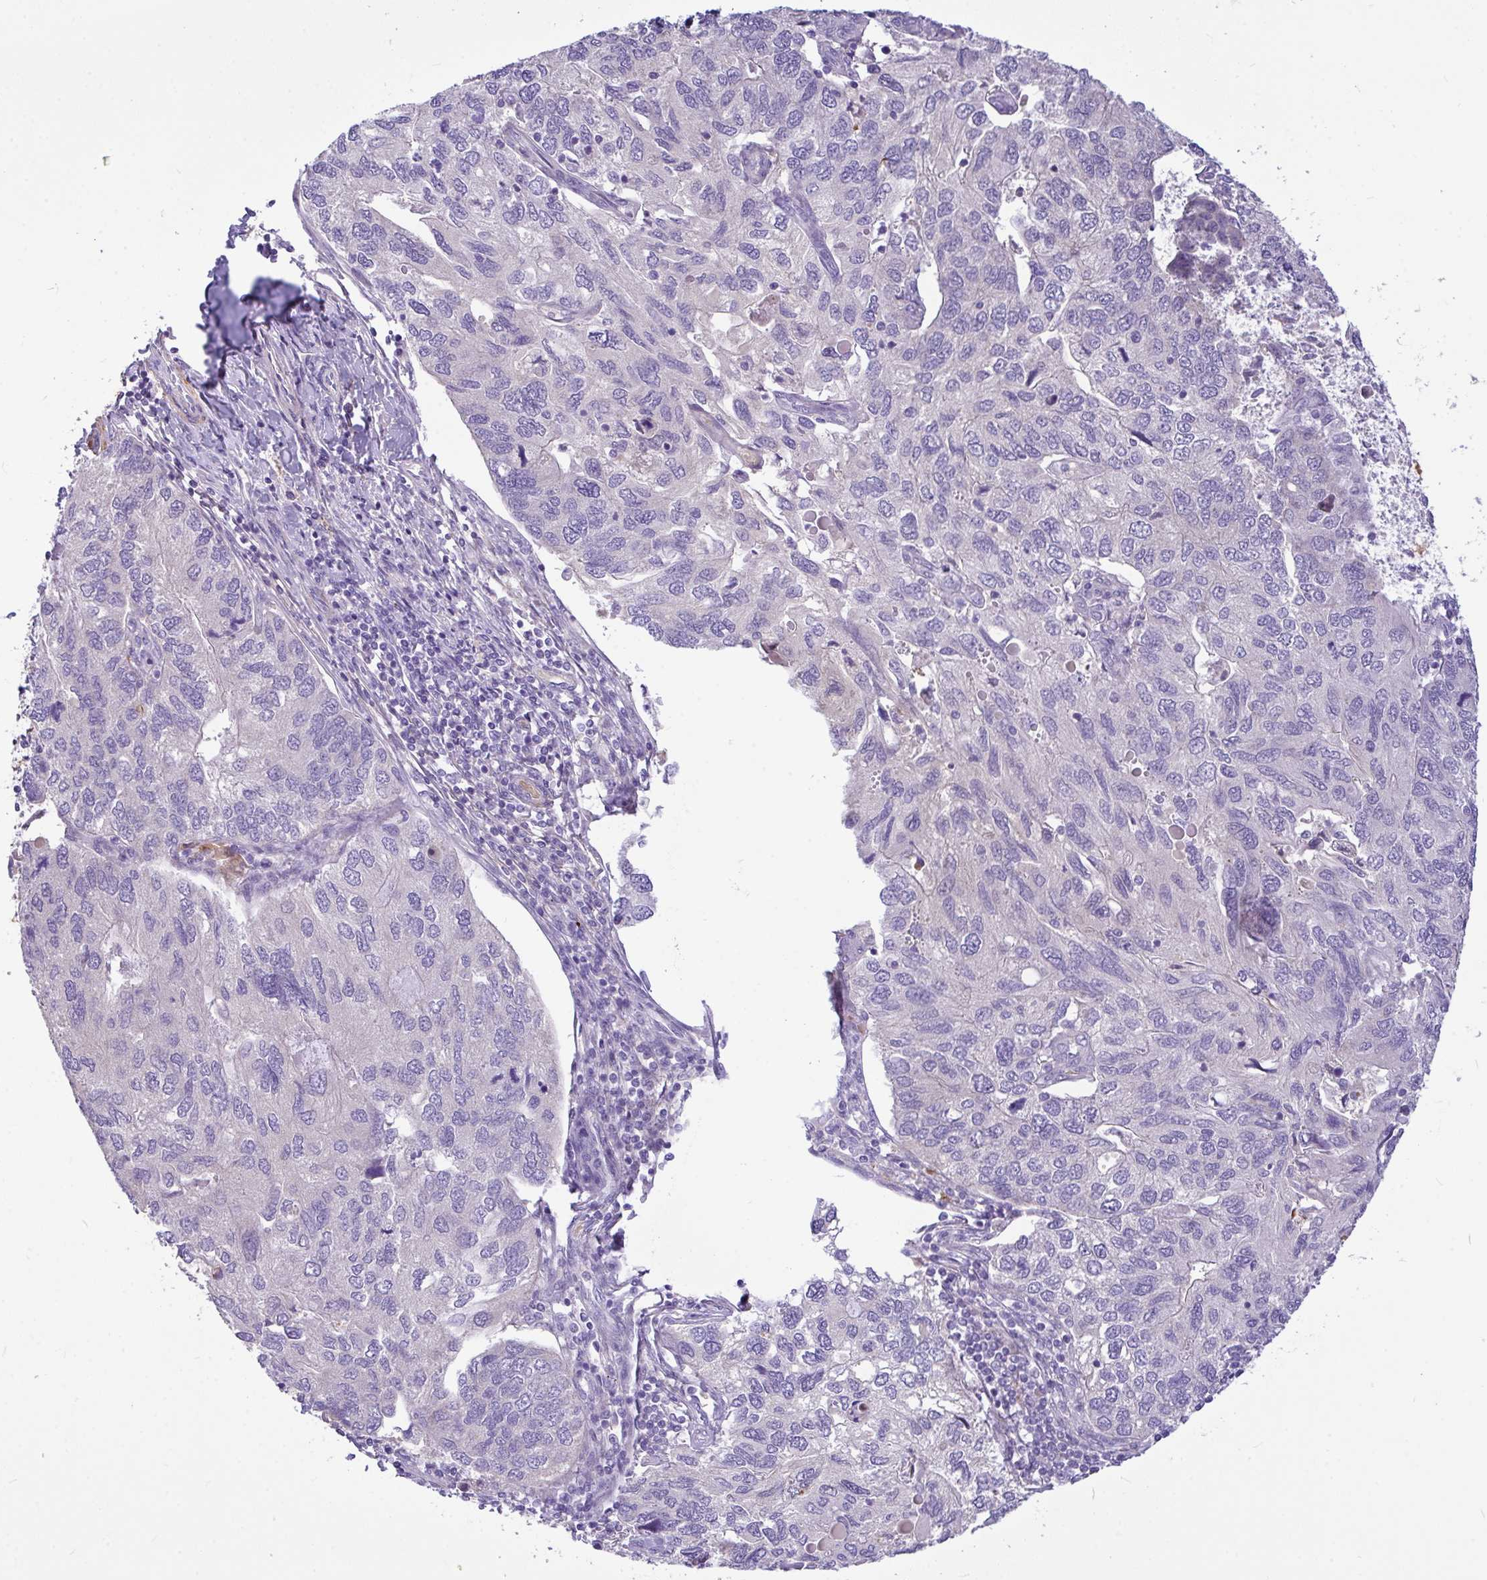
{"staining": {"intensity": "negative", "quantity": "none", "location": "none"}, "tissue": "endometrial cancer", "cell_type": "Tumor cells", "image_type": "cancer", "snomed": [{"axis": "morphology", "description": "Carcinoma, NOS"}, {"axis": "topography", "description": "Uterus"}], "caption": "The photomicrograph reveals no staining of tumor cells in carcinoma (endometrial).", "gene": "MOCS1", "patient": {"sex": "female", "age": 76}}